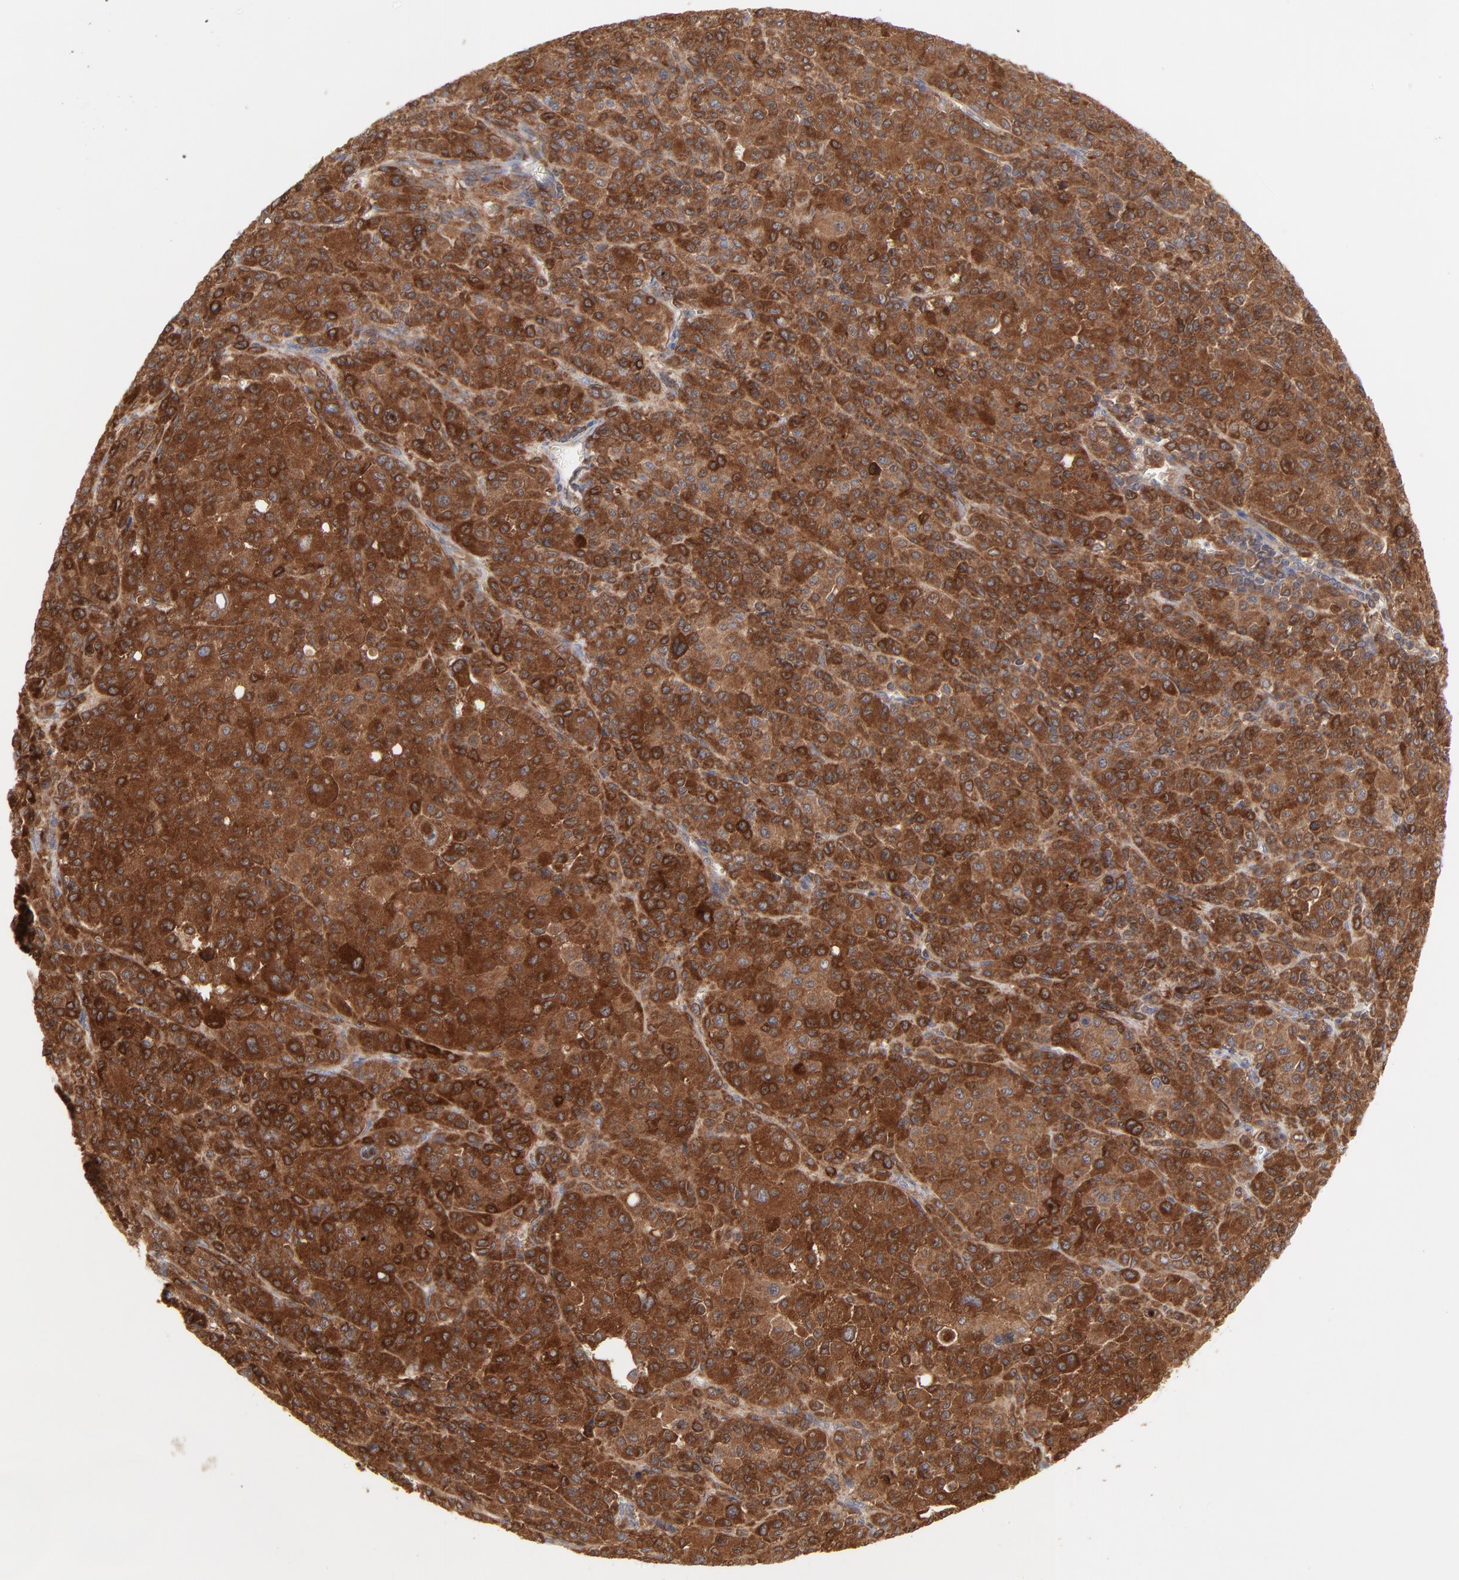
{"staining": {"intensity": "strong", "quantity": ">75%", "location": "cytoplasmic/membranous"}, "tissue": "melanoma", "cell_type": "Tumor cells", "image_type": "cancer", "snomed": [{"axis": "morphology", "description": "Malignant melanoma, Metastatic site"}, {"axis": "topography", "description": "Skin"}], "caption": "IHC (DAB) staining of malignant melanoma (metastatic site) shows strong cytoplasmic/membranous protein positivity in approximately >75% of tumor cells.", "gene": "RAB9A", "patient": {"sex": "female", "age": 74}}